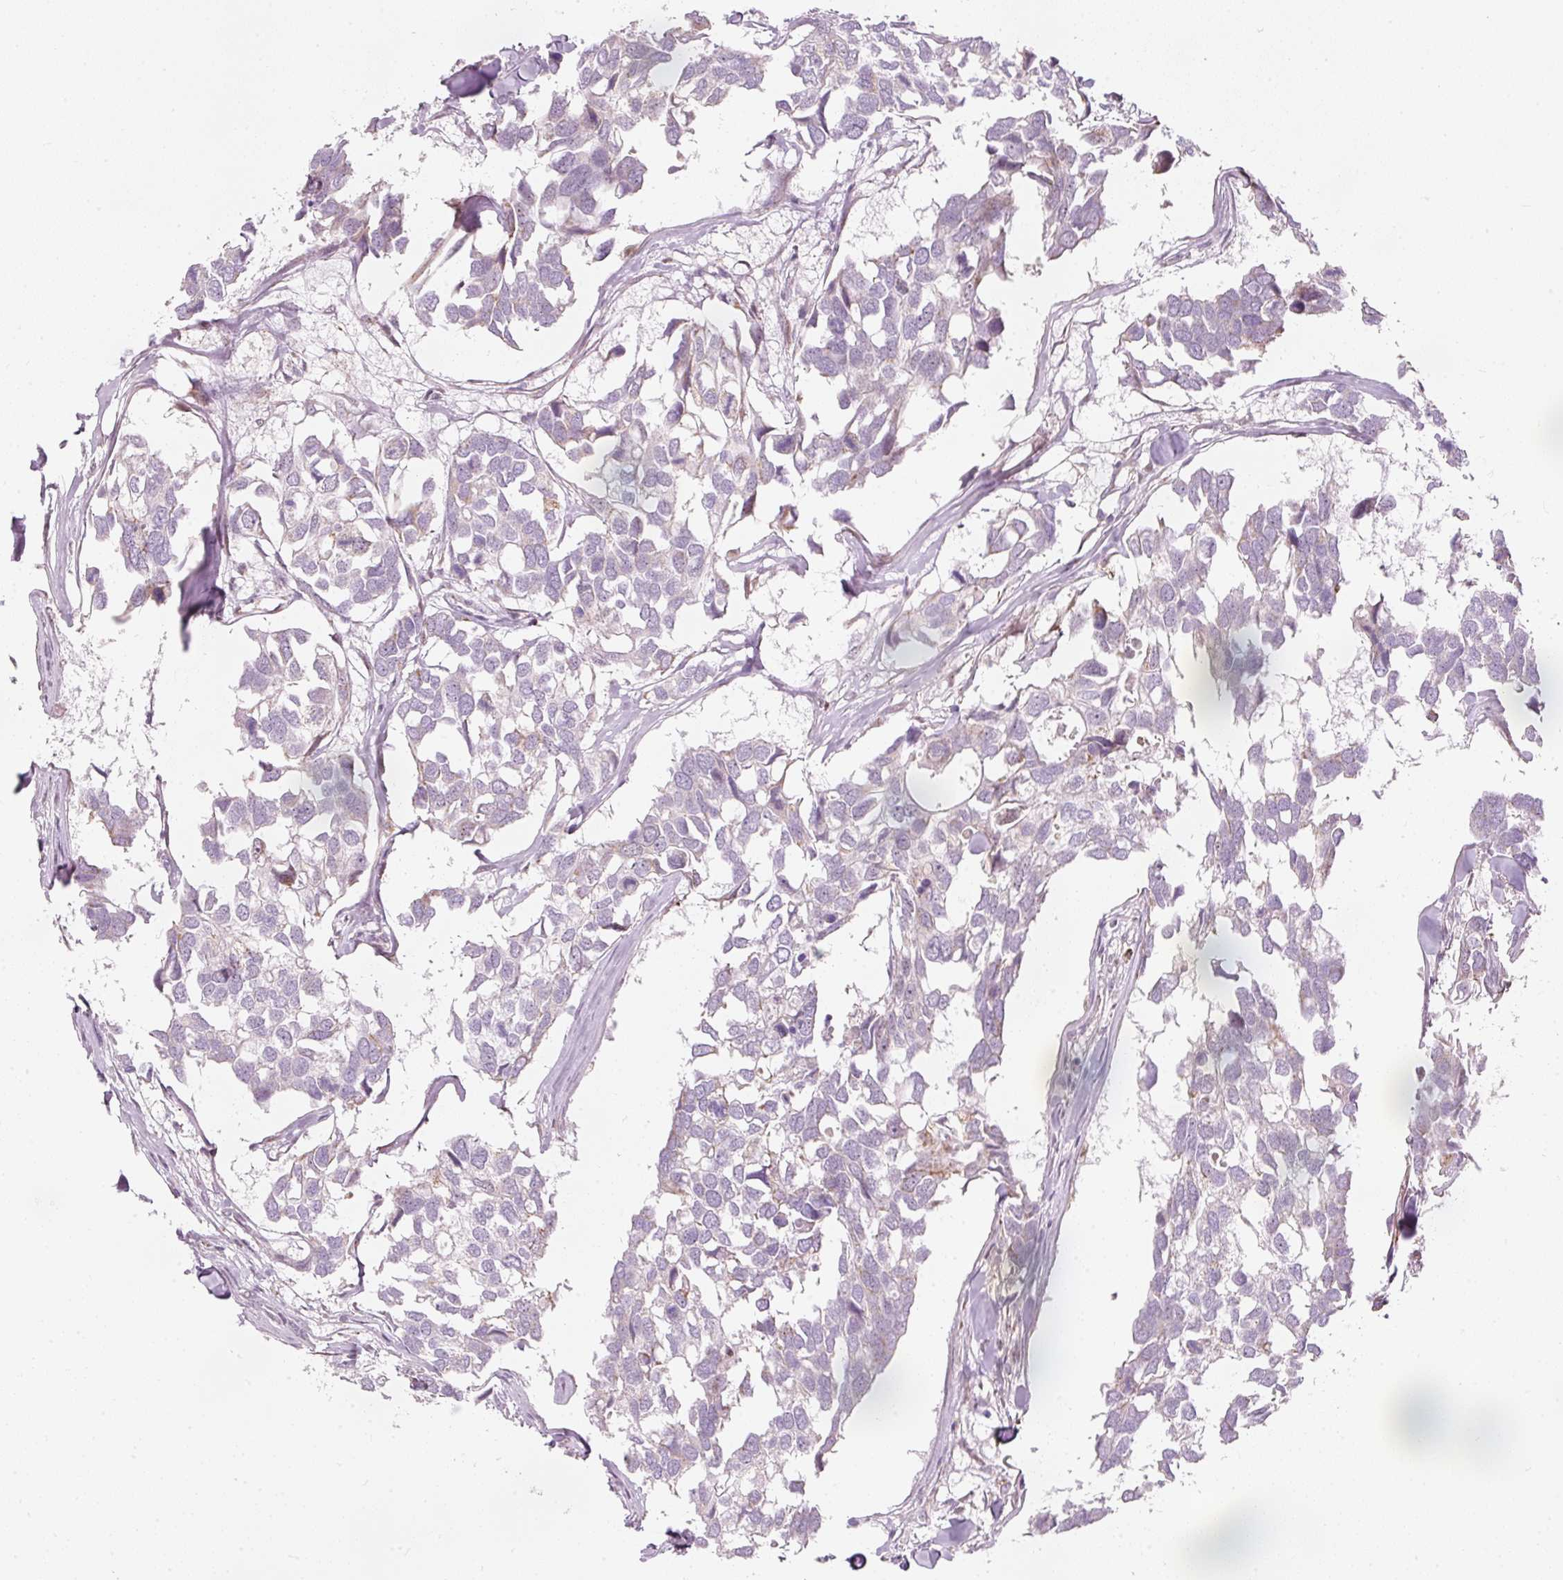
{"staining": {"intensity": "negative", "quantity": "none", "location": "none"}, "tissue": "breast cancer", "cell_type": "Tumor cells", "image_type": "cancer", "snomed": [{"axis": "morphology", "description": "Duct carcinoma"}, {"axis": "topography", "description": "Breast"}], "caption": "Image shows no protein expression in tumor cells of breast cancer (infiltrating ductal carcinoma) tissue. (DAB IHC with hematoxylin counter stain).", "gene": "RNF39", "patient": {"sex": "female", "age": 83}}